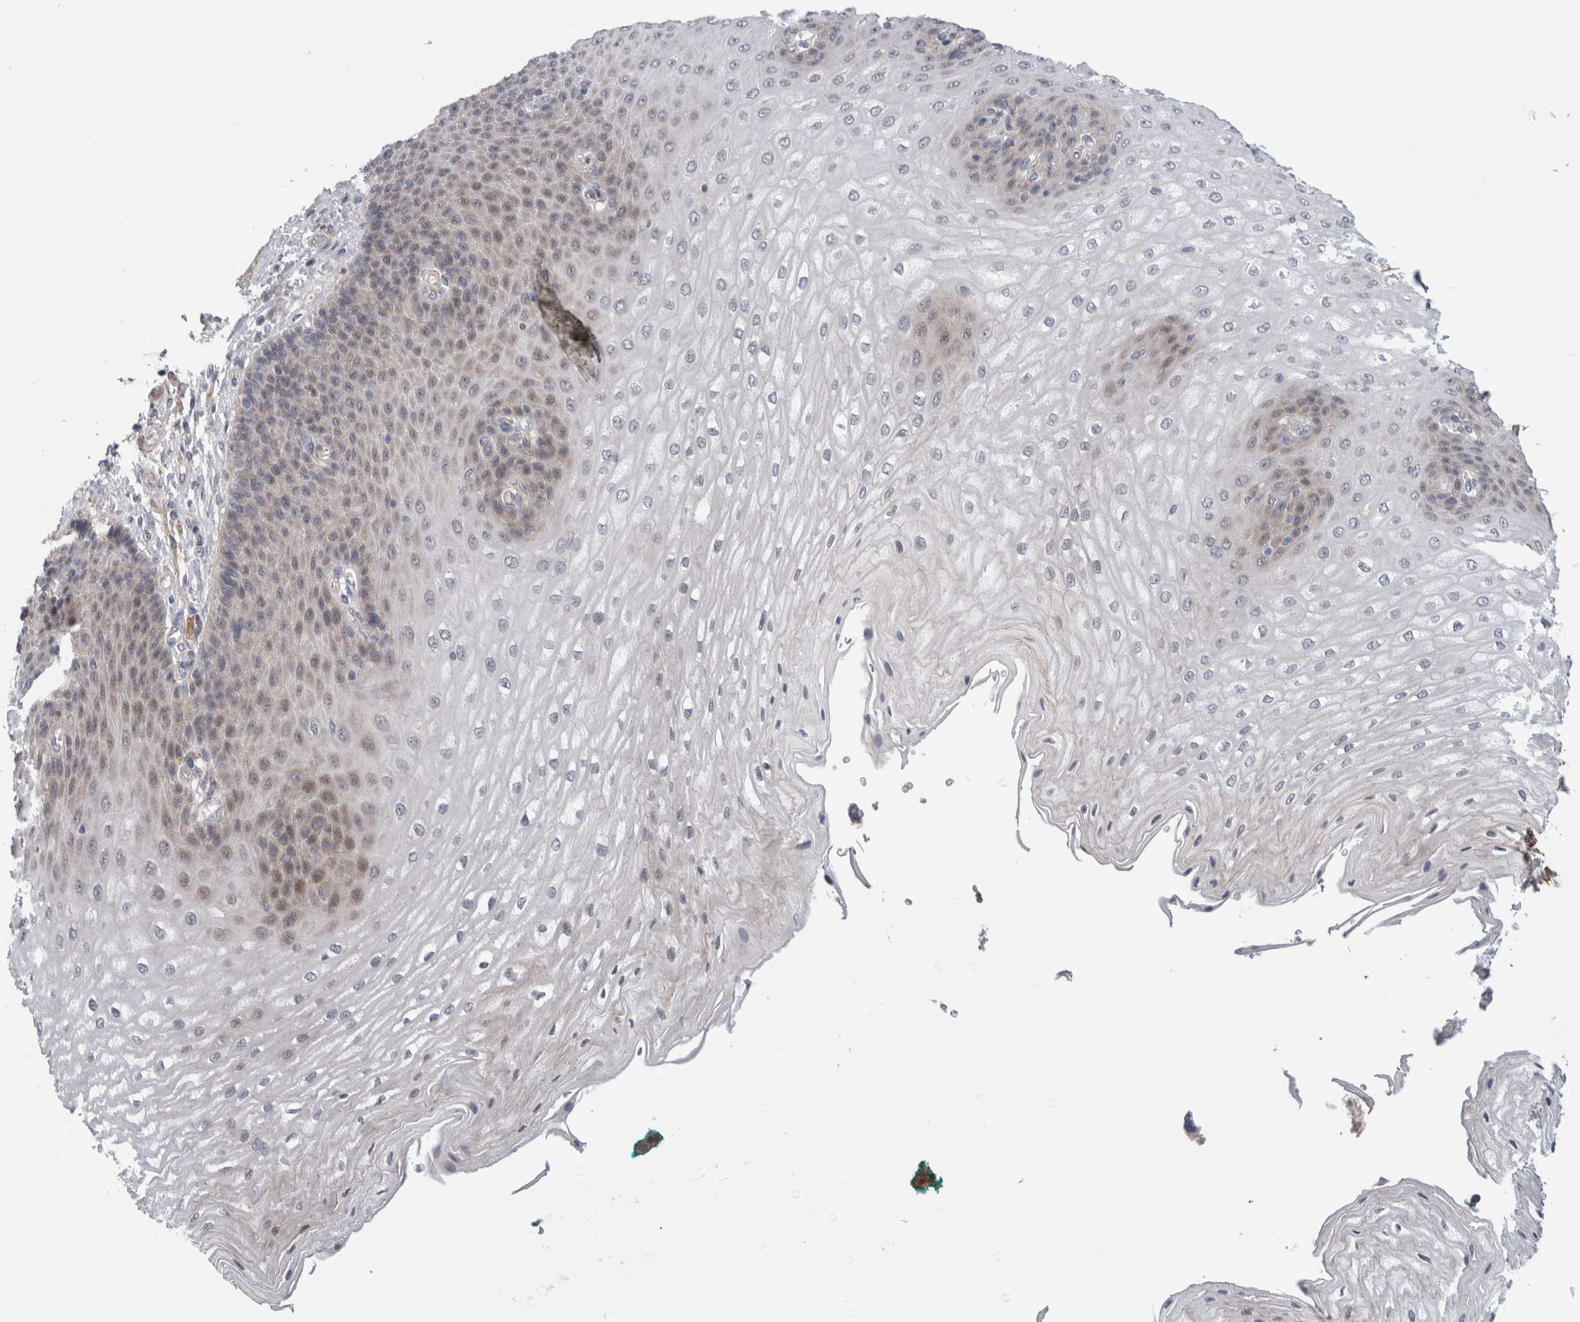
{"staining": {"intensity": "weak", "quantity": "25%-75%", "location": "nuclear"}, "tissue": "esophagus", "cell_type": "Squamous epithelial cells", "image_type": "normal", "snomed": [{"axis": "morphology", "description": "Normal tissue, NOS"}, {"axis": "topography", "description": "Esophagus"}], "caption": "This histopathology image demonstrates normal esophagus stained with immunohistochemistry (IHC) to label a protein in brown. The nuclear of squamous epithelial cells show weak positivity for the protein. Nuclei are counter-stained blue.", "gene": "TAFA5", "patient": {"sex": "male", "age": 54}}